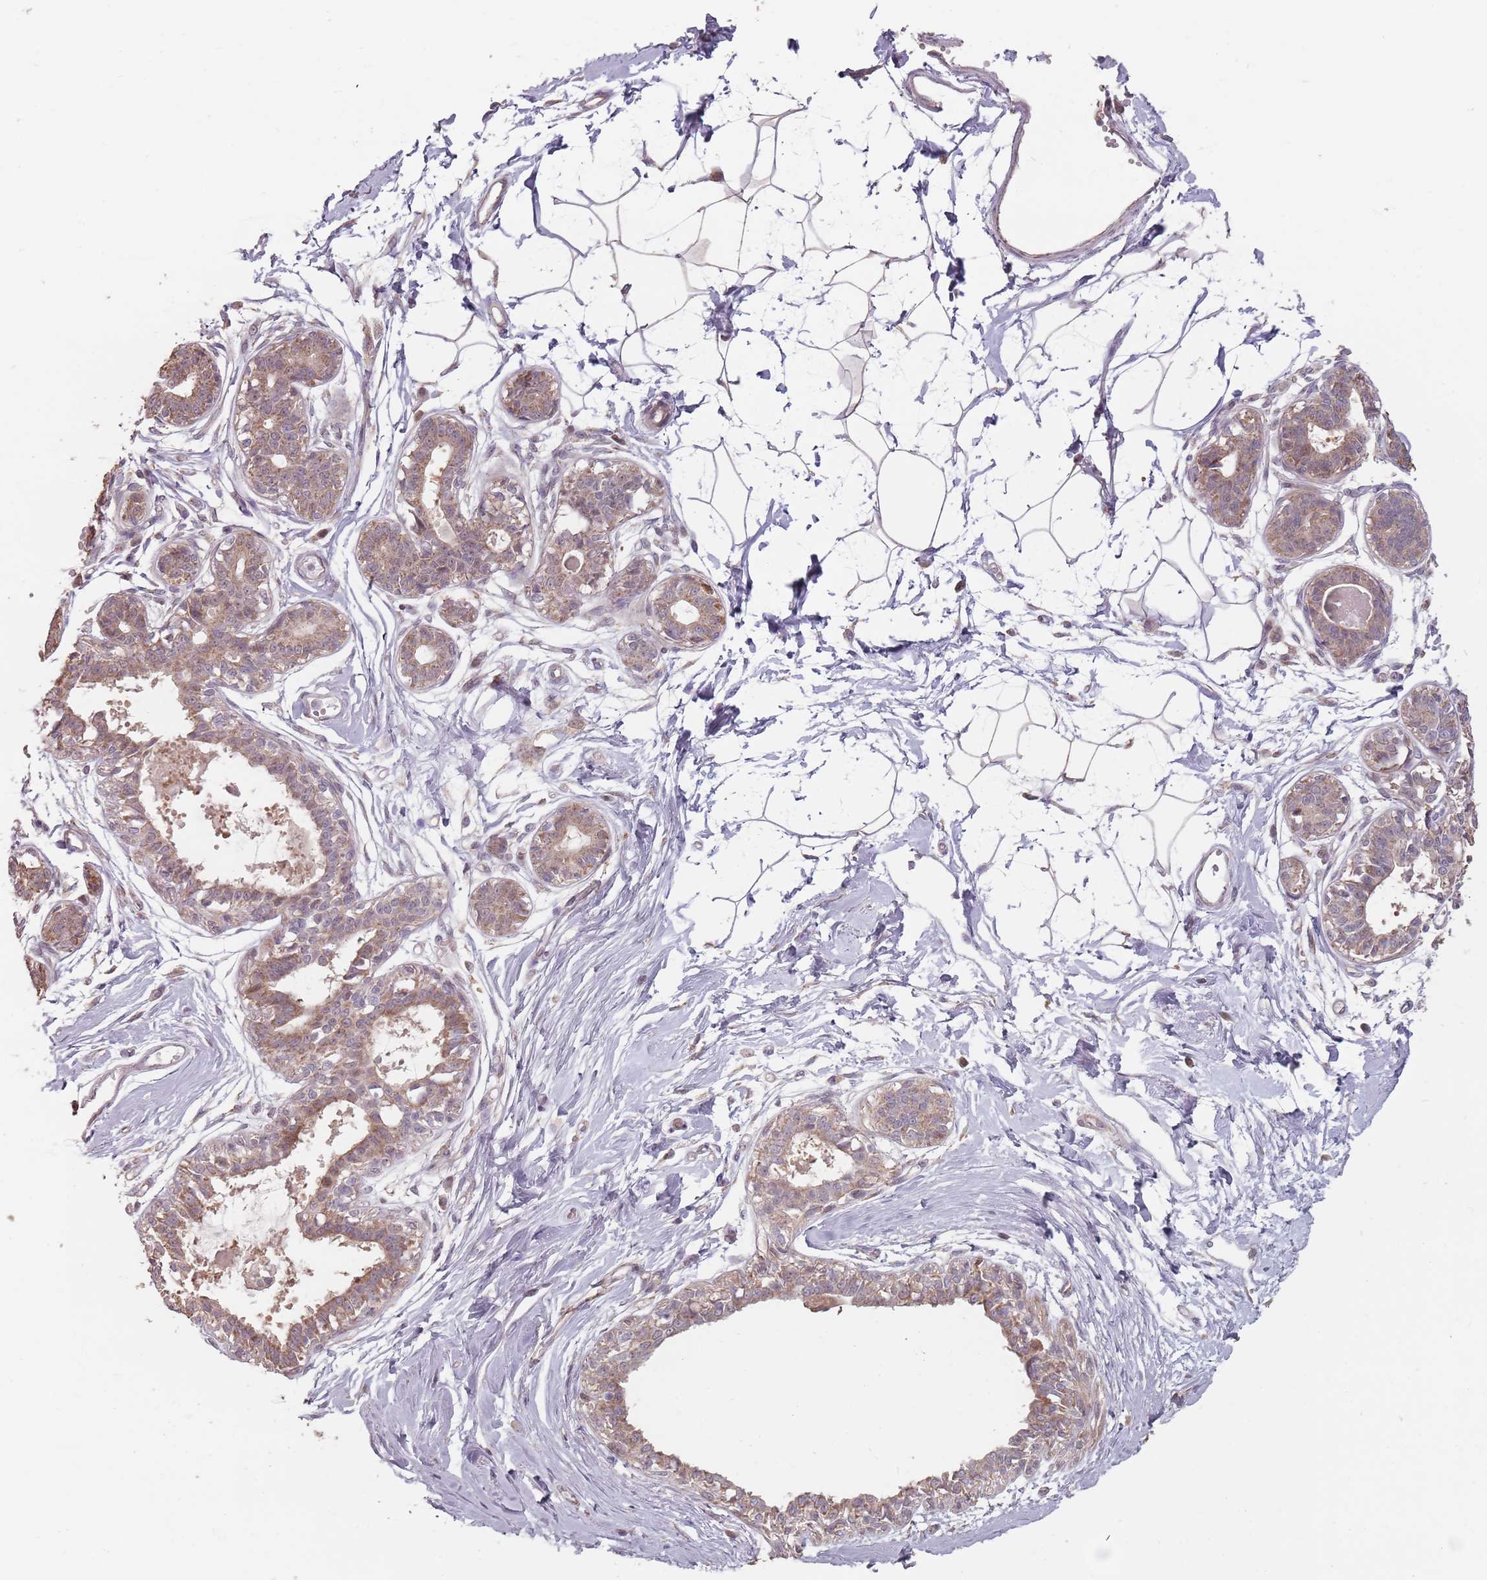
{"staining": {"intensity": "negative", "quantity": "none", "location": "none"}, "tissue": "breast", "cell_type": "Adipocytes", "image_type": "normal", "snomed": [{"axis": "morphology", "description": "Normal tissue, NOS"}, {"axis": "topography", "description": "Breast"}], "caption": "Adipocytes show no significant staining in unremarkable breast. The staining is performed using DAB (3,3'-diaminobenzidine) brown chromogen with nuclei counter-stained in using hematoxylin.", "gene": "VPS52", "patient": {"sex": "female", "age": 45}}